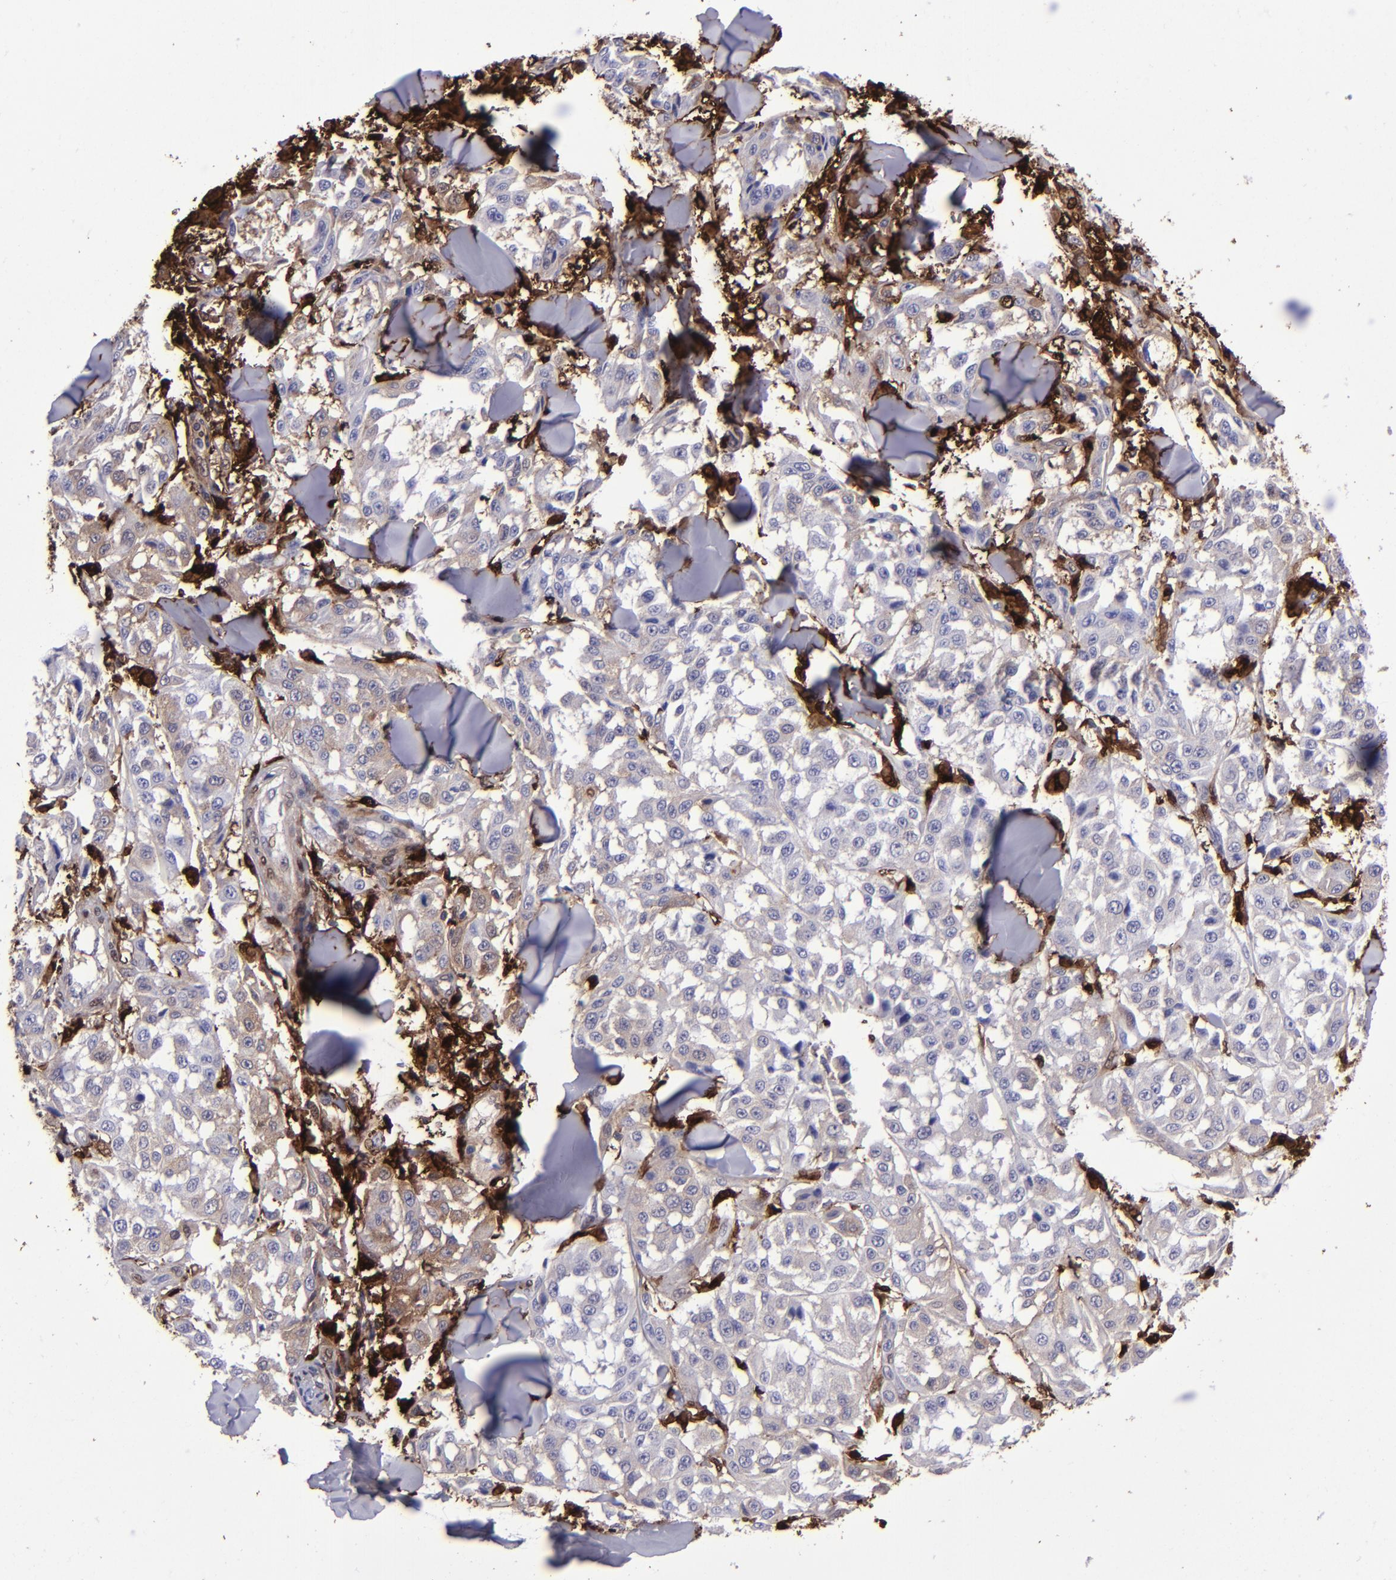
{"staining": {"intensity": "negative", "quantity": "none", "location": "none"}, "tissue": "melanoma", "cell_type": "Tumor cells", "image_type": "cancer", "snomed": [{"axis": "morphology", "description": "Malignant melanoma, NOS"}, {"axis": "topography", "description": "Skin"}], "caption": "Immunohistochemistry photomicrograph of neoplastic tissue: melanoma stained with DAB (3,3'-diaminobenzidine) exhibits no significant protein staining in tumor cells.", "gene": "TYMP", "patient": {"sex": "female", "age": 64}}